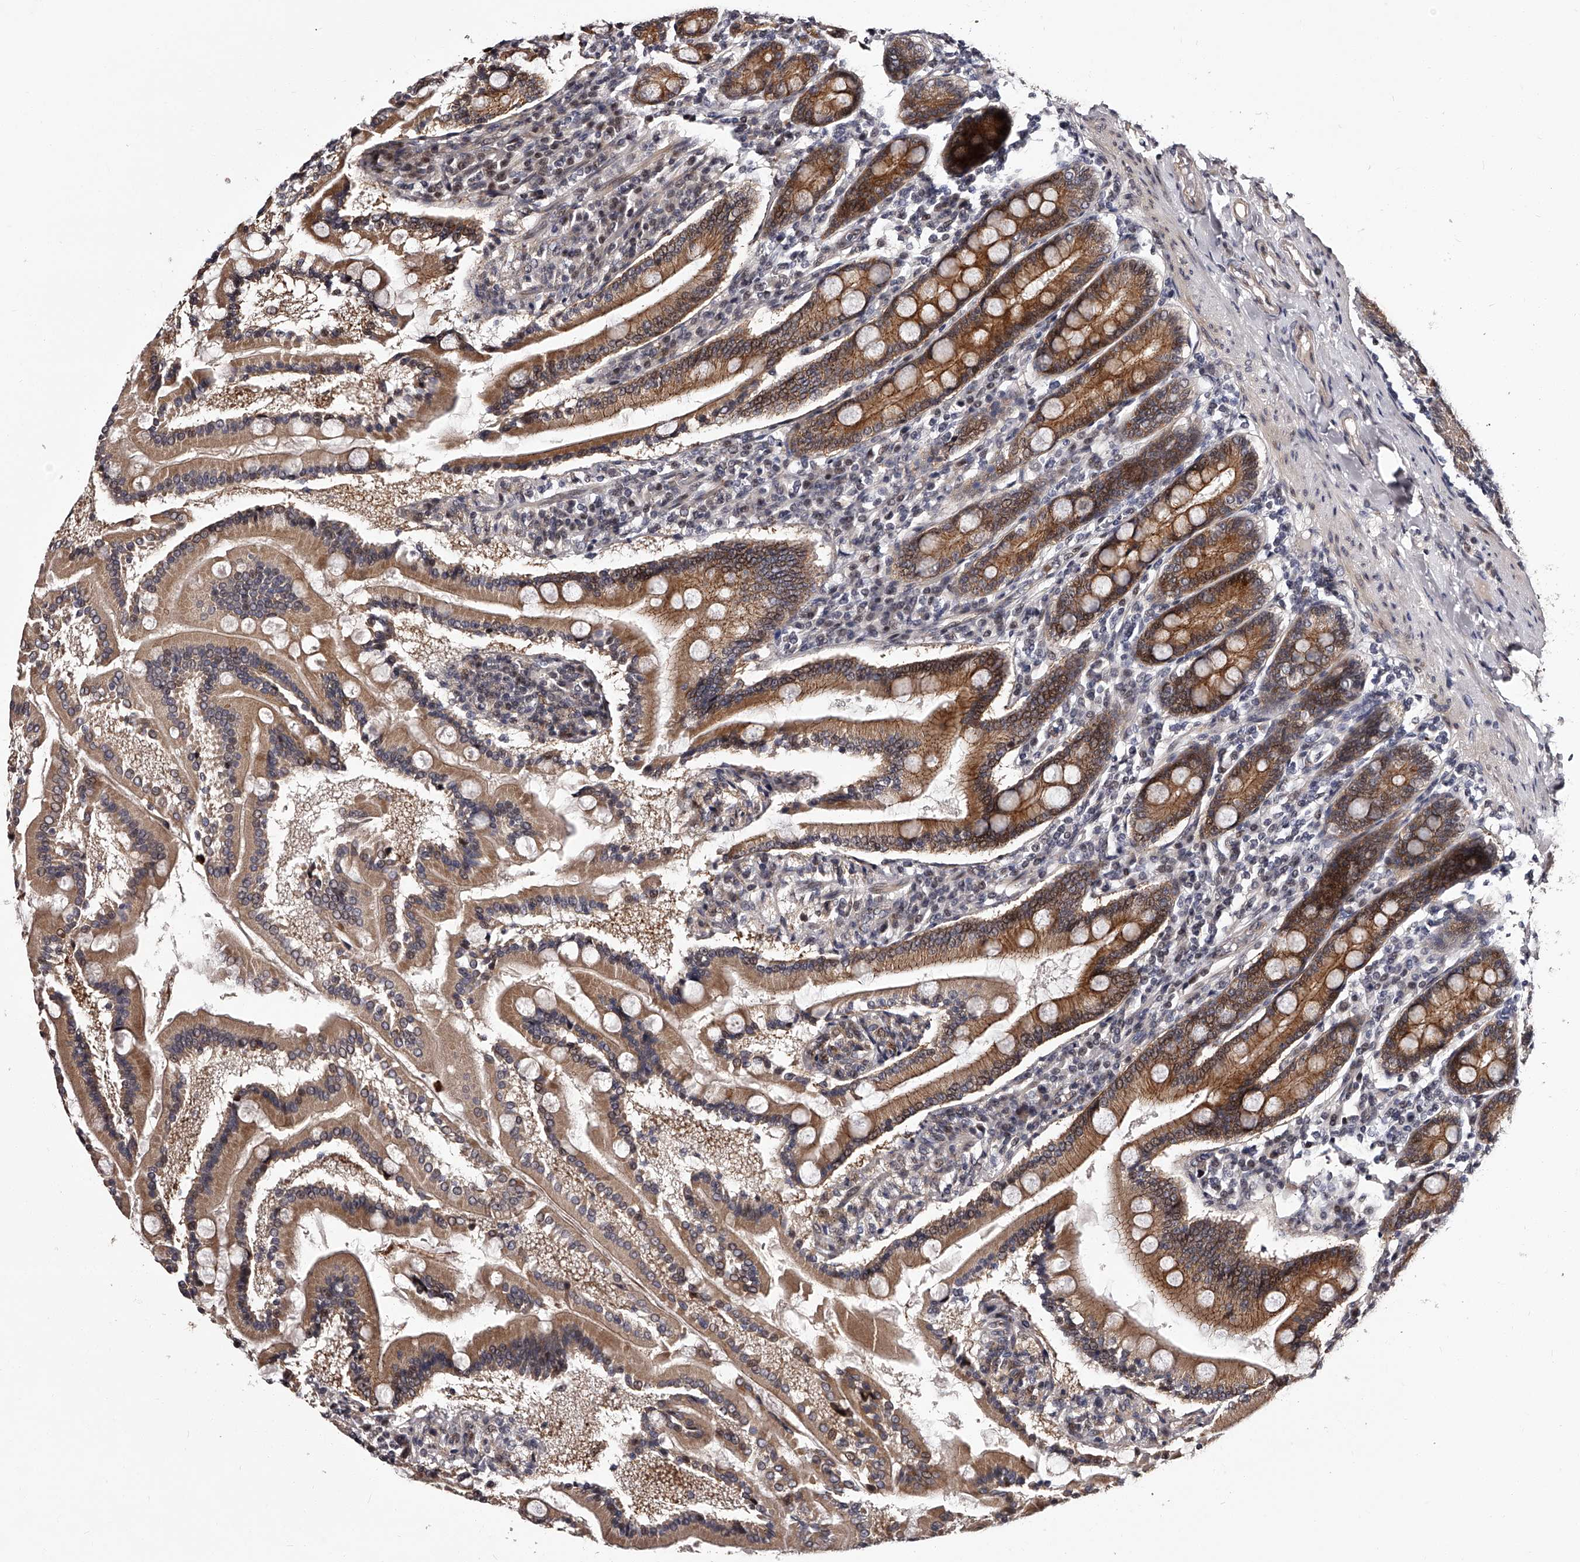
{"staining": {"intensity": "strong", "quantity": ">75%", "location": "cytoplasmic/membranous"}, "tissue": "duodenum", "cell_type": "Glandular cells", "image_type": "normal", "snomed": [{"axis": "morphology", "description": "Normal tissue, NOS"}, {"axis": "topography", "description": "Duodenum"}], "caption": "A brown stain highlights strong cytoplasmic/membranous staining of a protein in glandular cells of normal duodenum.", "gene": "RSC1A1", "patient": {"sex": "male", "age": 50}}